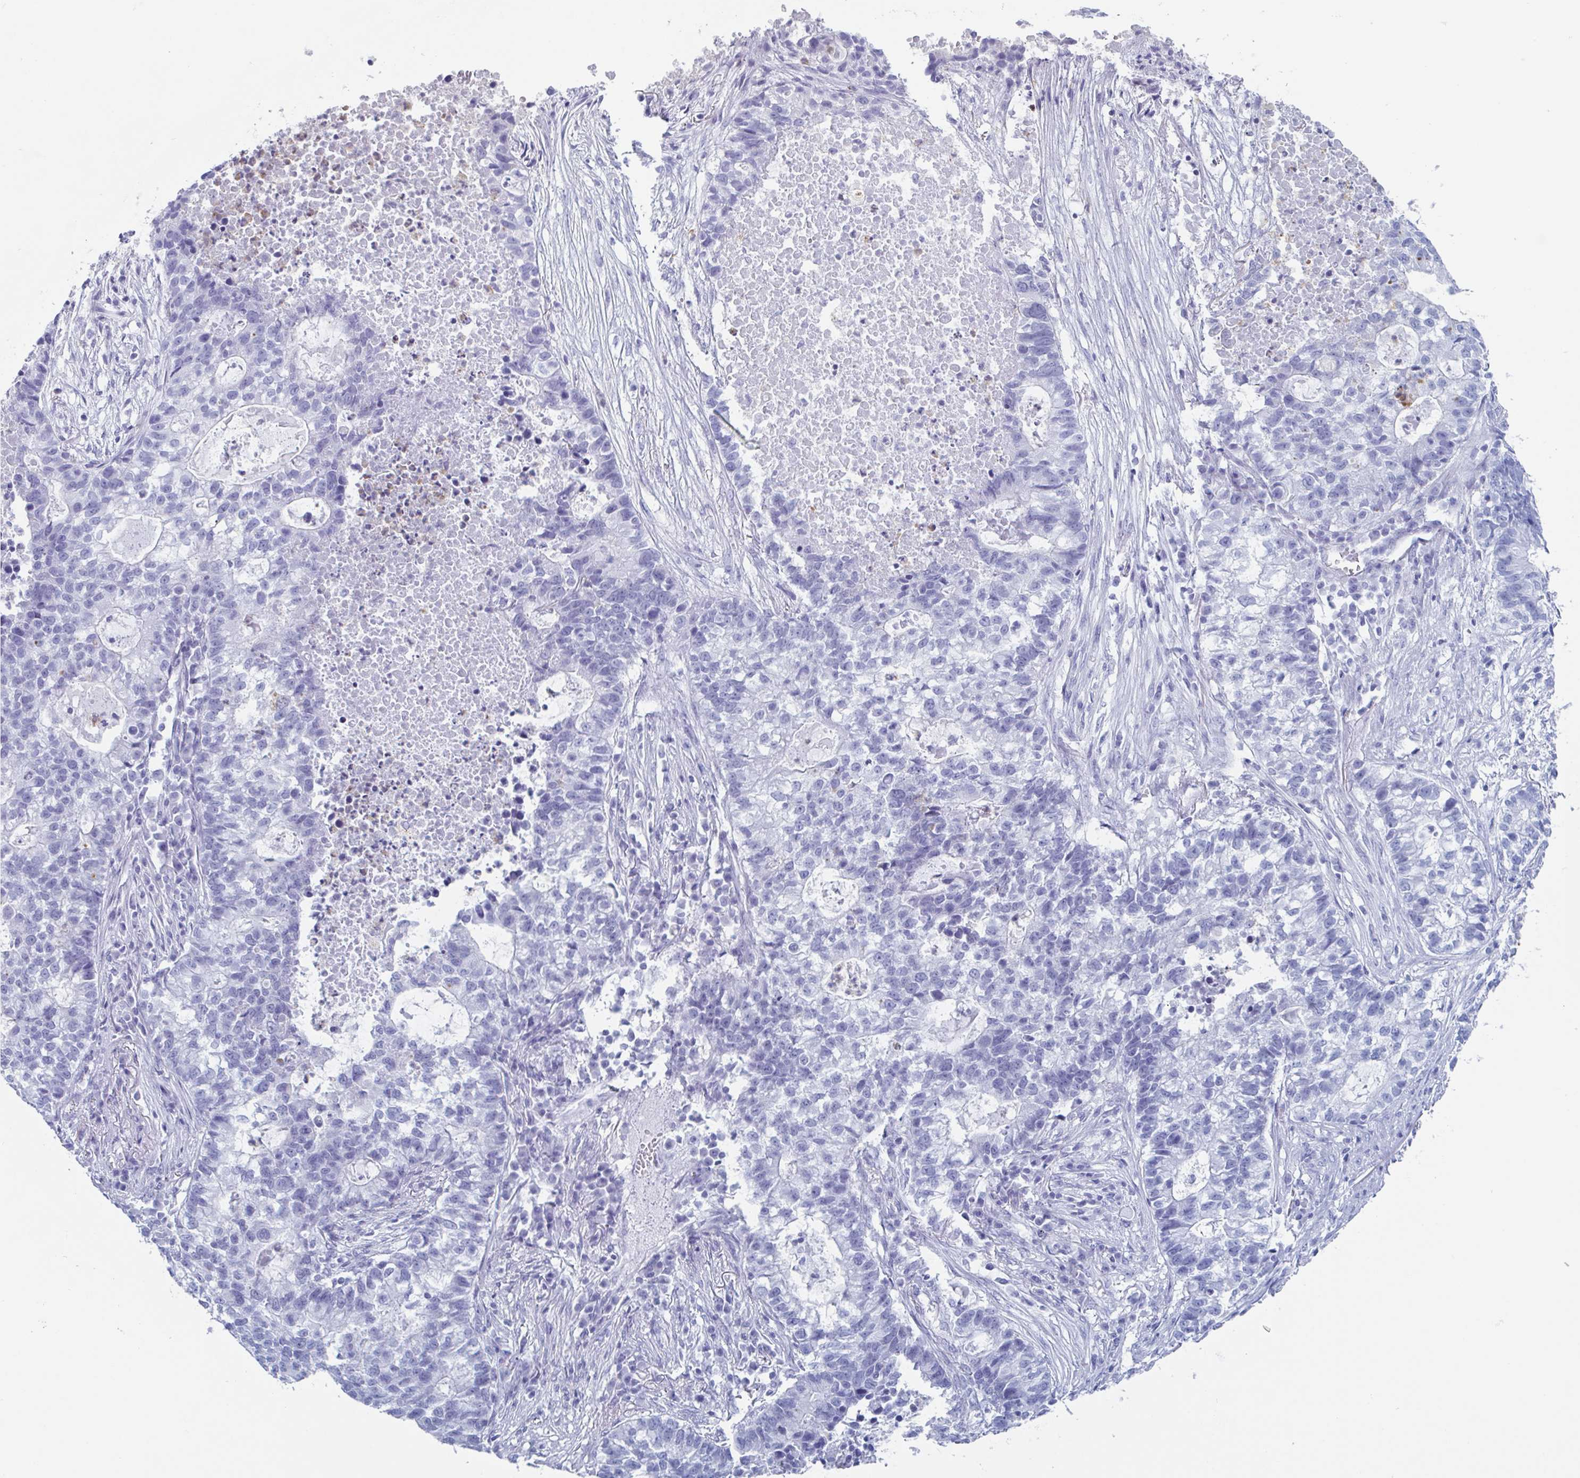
{"staining": {"intensity": "negative", "quantity": "none", "location": "none"}, "tissue": "lung cancer", "cell_type": "Tumor cells", "image_type": "cancer", "snomed": [{"axis": "morphology", "description": "Adenocarcinoma, NOS"}, {"axis": "topography", "description": "Lung"}], "caption": "Tumor cells are negative for brown protein staining in adenocarcinoma (lung).", "gene": "BPI", "patient": {"sex": "male", "age": 57}}